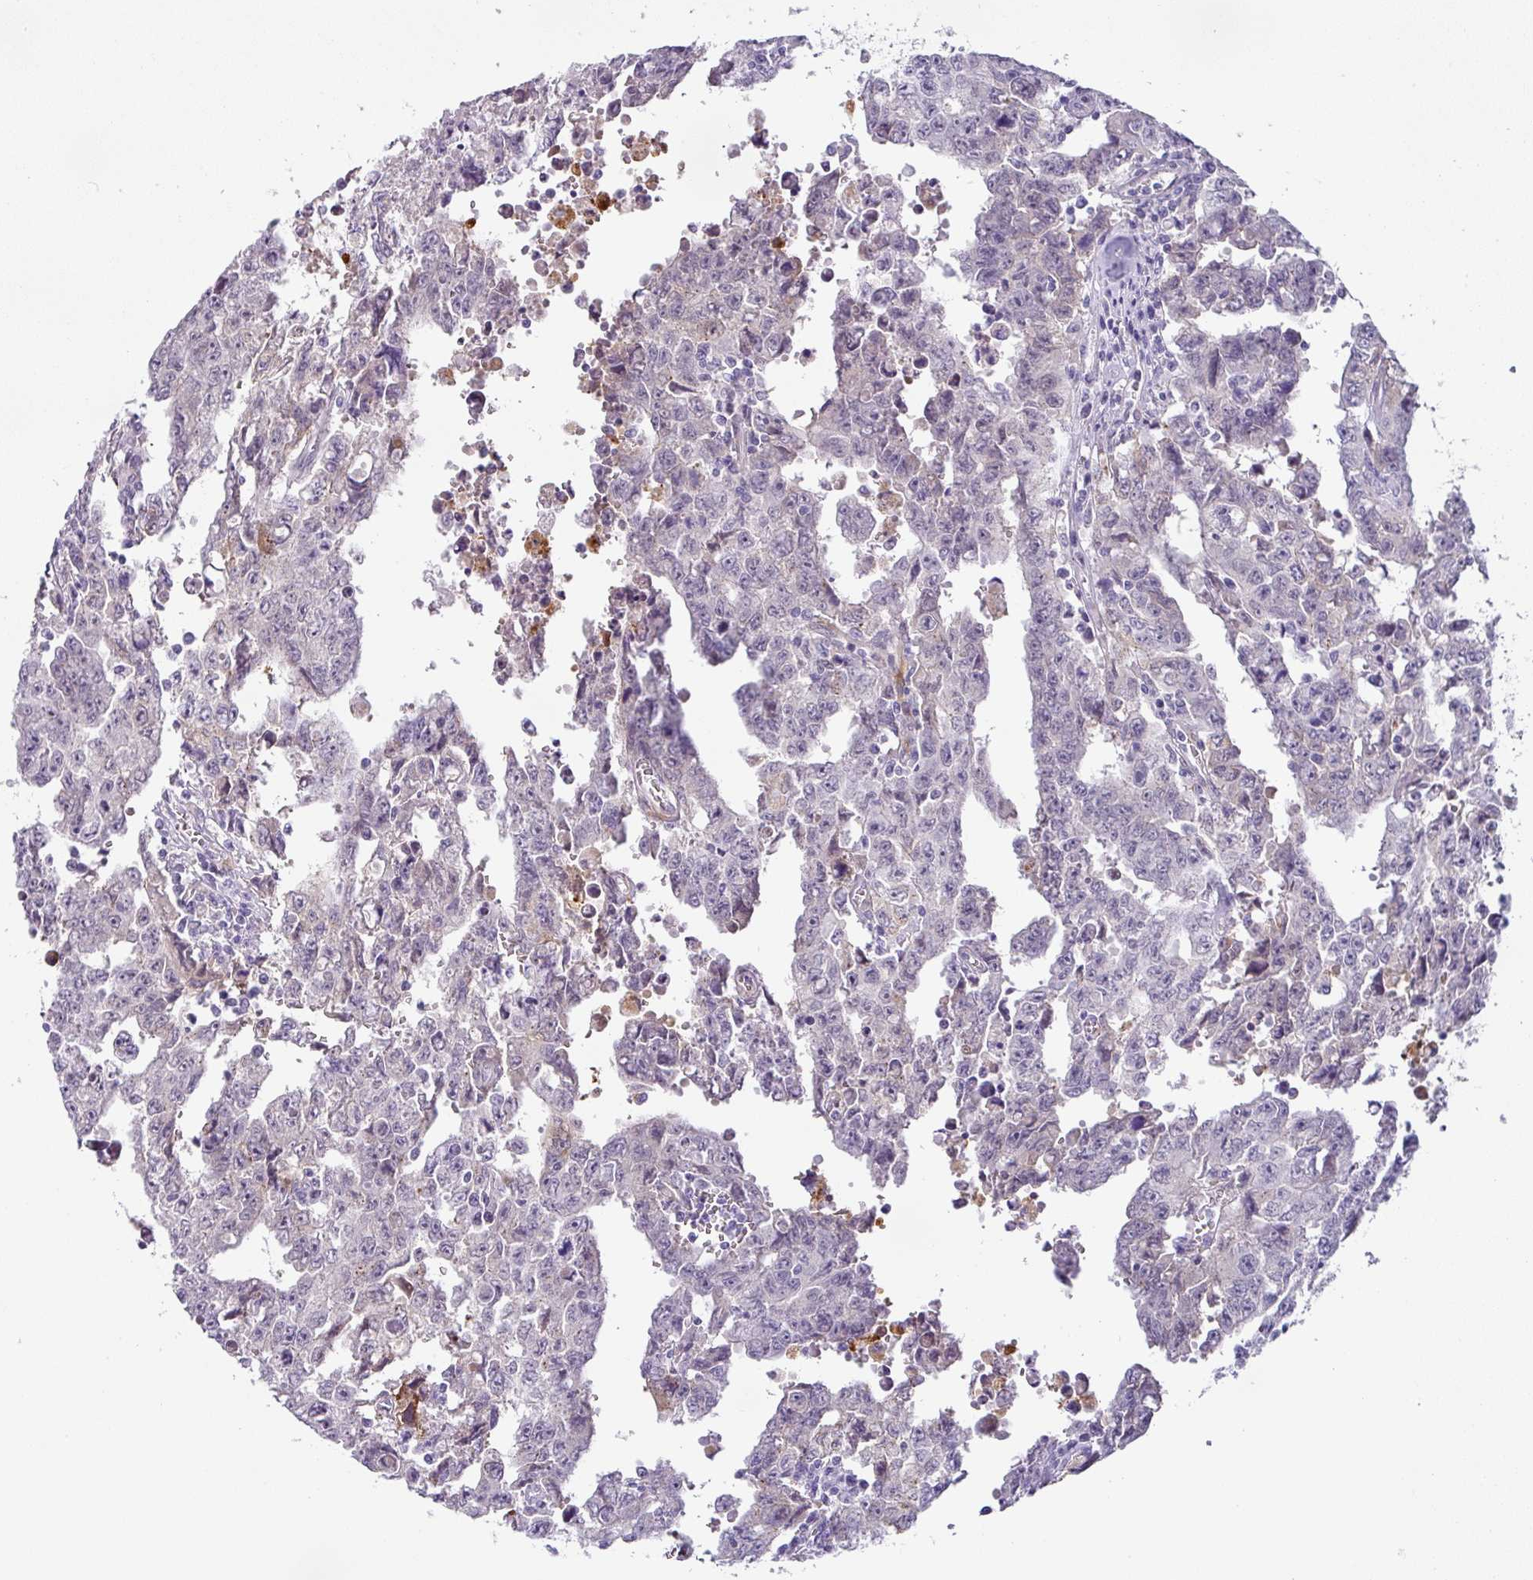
{"staining": {"intensity": "negative", "quantity": "none", "location": "none"}, "tissue": "testis cancer", "cell_type": "Tumor cells", "image_type": "cancer", "snomed": [{"axis": "morphology", "description": "Carcinoma, Embryonal, NOS"}, {"axis": "topography", "description": "Testis"}], "caption": "Protein analysis of testis cancer (embryonal carcinoma) shows no significant staining in tumor cells. The staining is performed using DAB (3,3'-diaminobenzidine) brown chromogen with nuclei counter-stained in using hematoxylin.", "gene": "FGF17", "patient": {"sex": "male", "age": 24}}